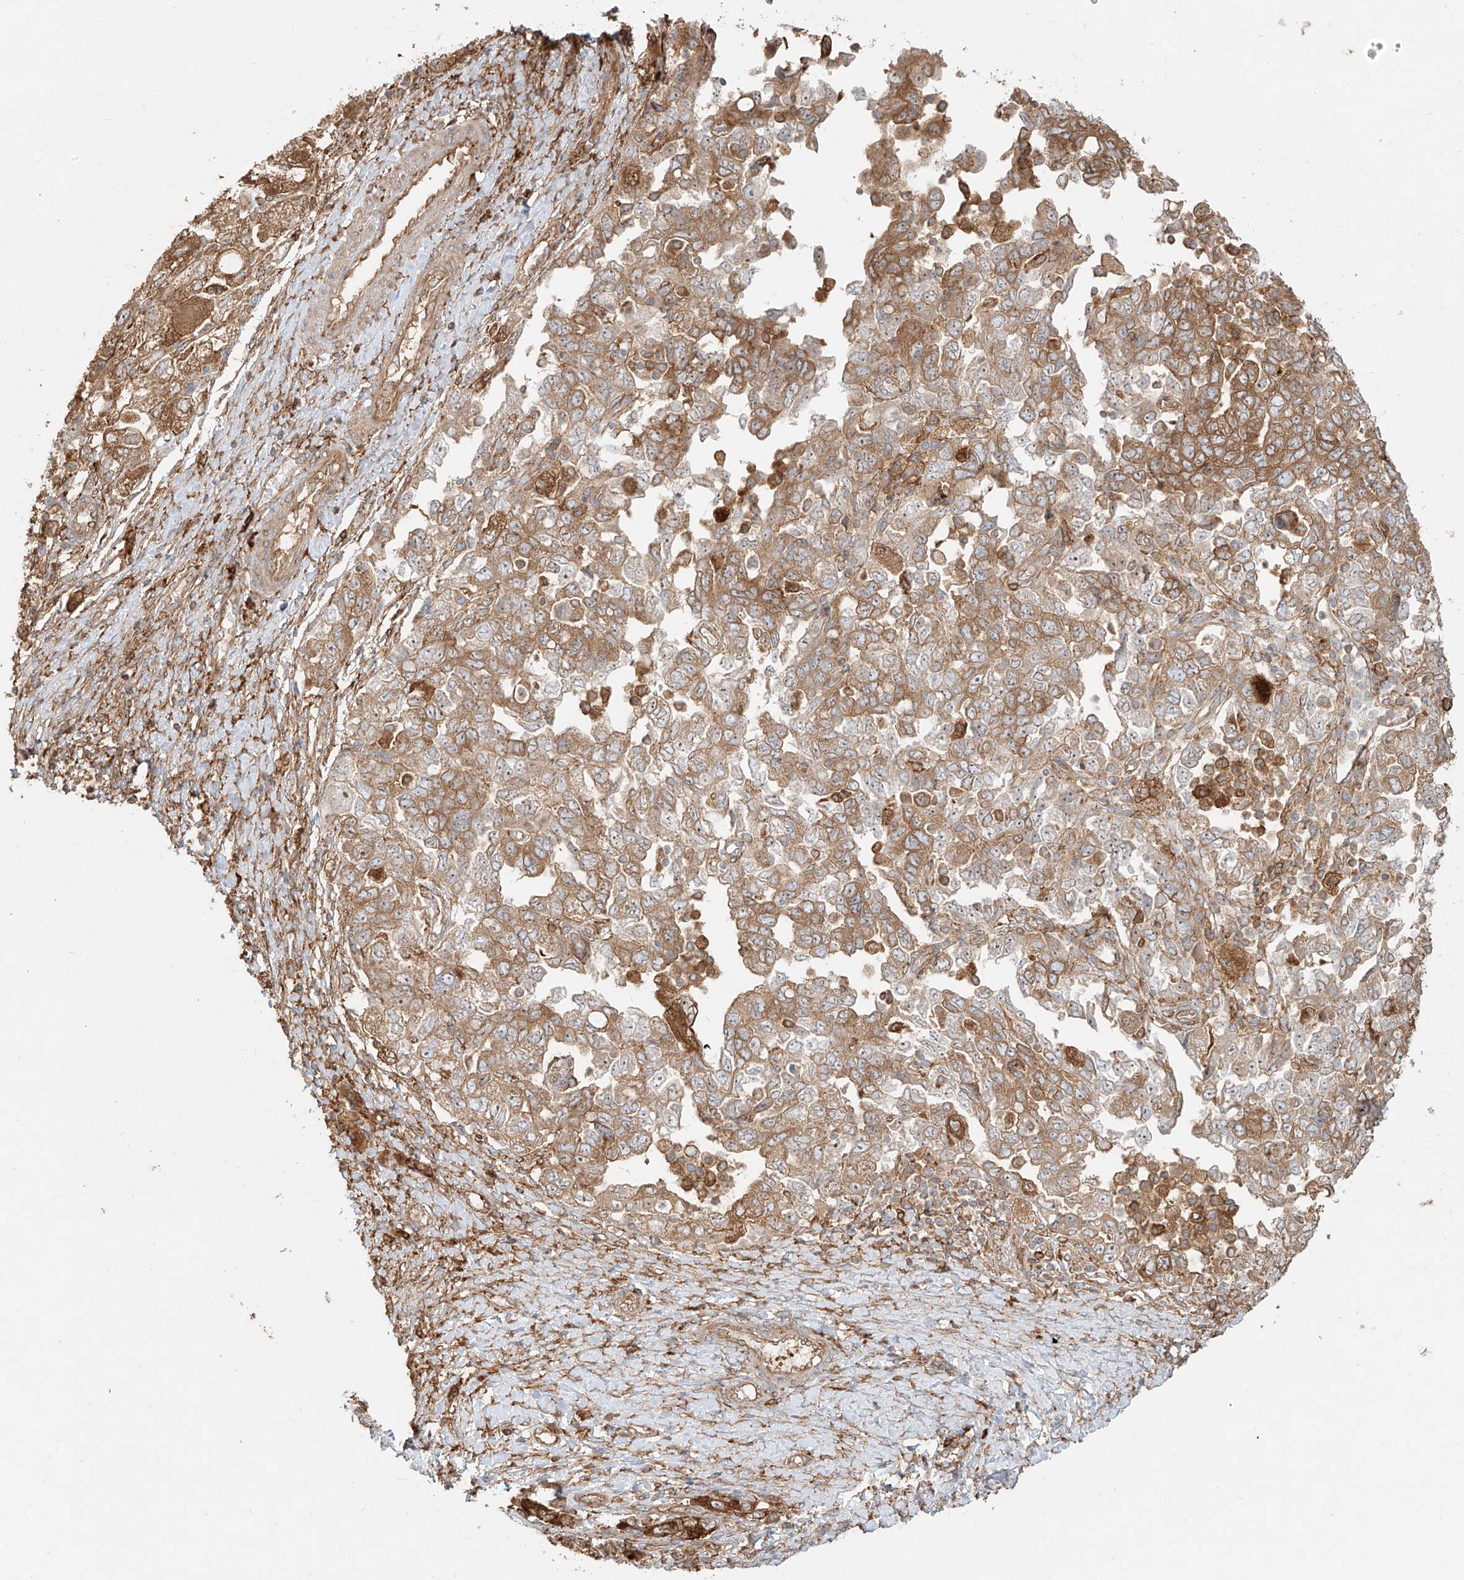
{"staining": {"intensity": "moderate", "quantity": ">75%", "location": "cytoplasmic/membranous"}, "tissue": "ovarian cancer", "cell_type": "Tumor cells", "image_type": "cancer", "snomed": [{"axis": "morphology", "description": "Carcinoma, NOS"}, {"axis": "morphology", "description": "Cystadenocarcinoma, serous, NOS"}, {"axis": "topography", "description": "Ovary"}], "caption": "The photomicrograph shows staining of ovarian cancer (serous cystadenocarcinoma), revealing moderate cytoplasmic/membranous protein positivity (brown color) within tumor cells.", "gene": "SNX9", "patient": {"sex": "female", "age": 69}}